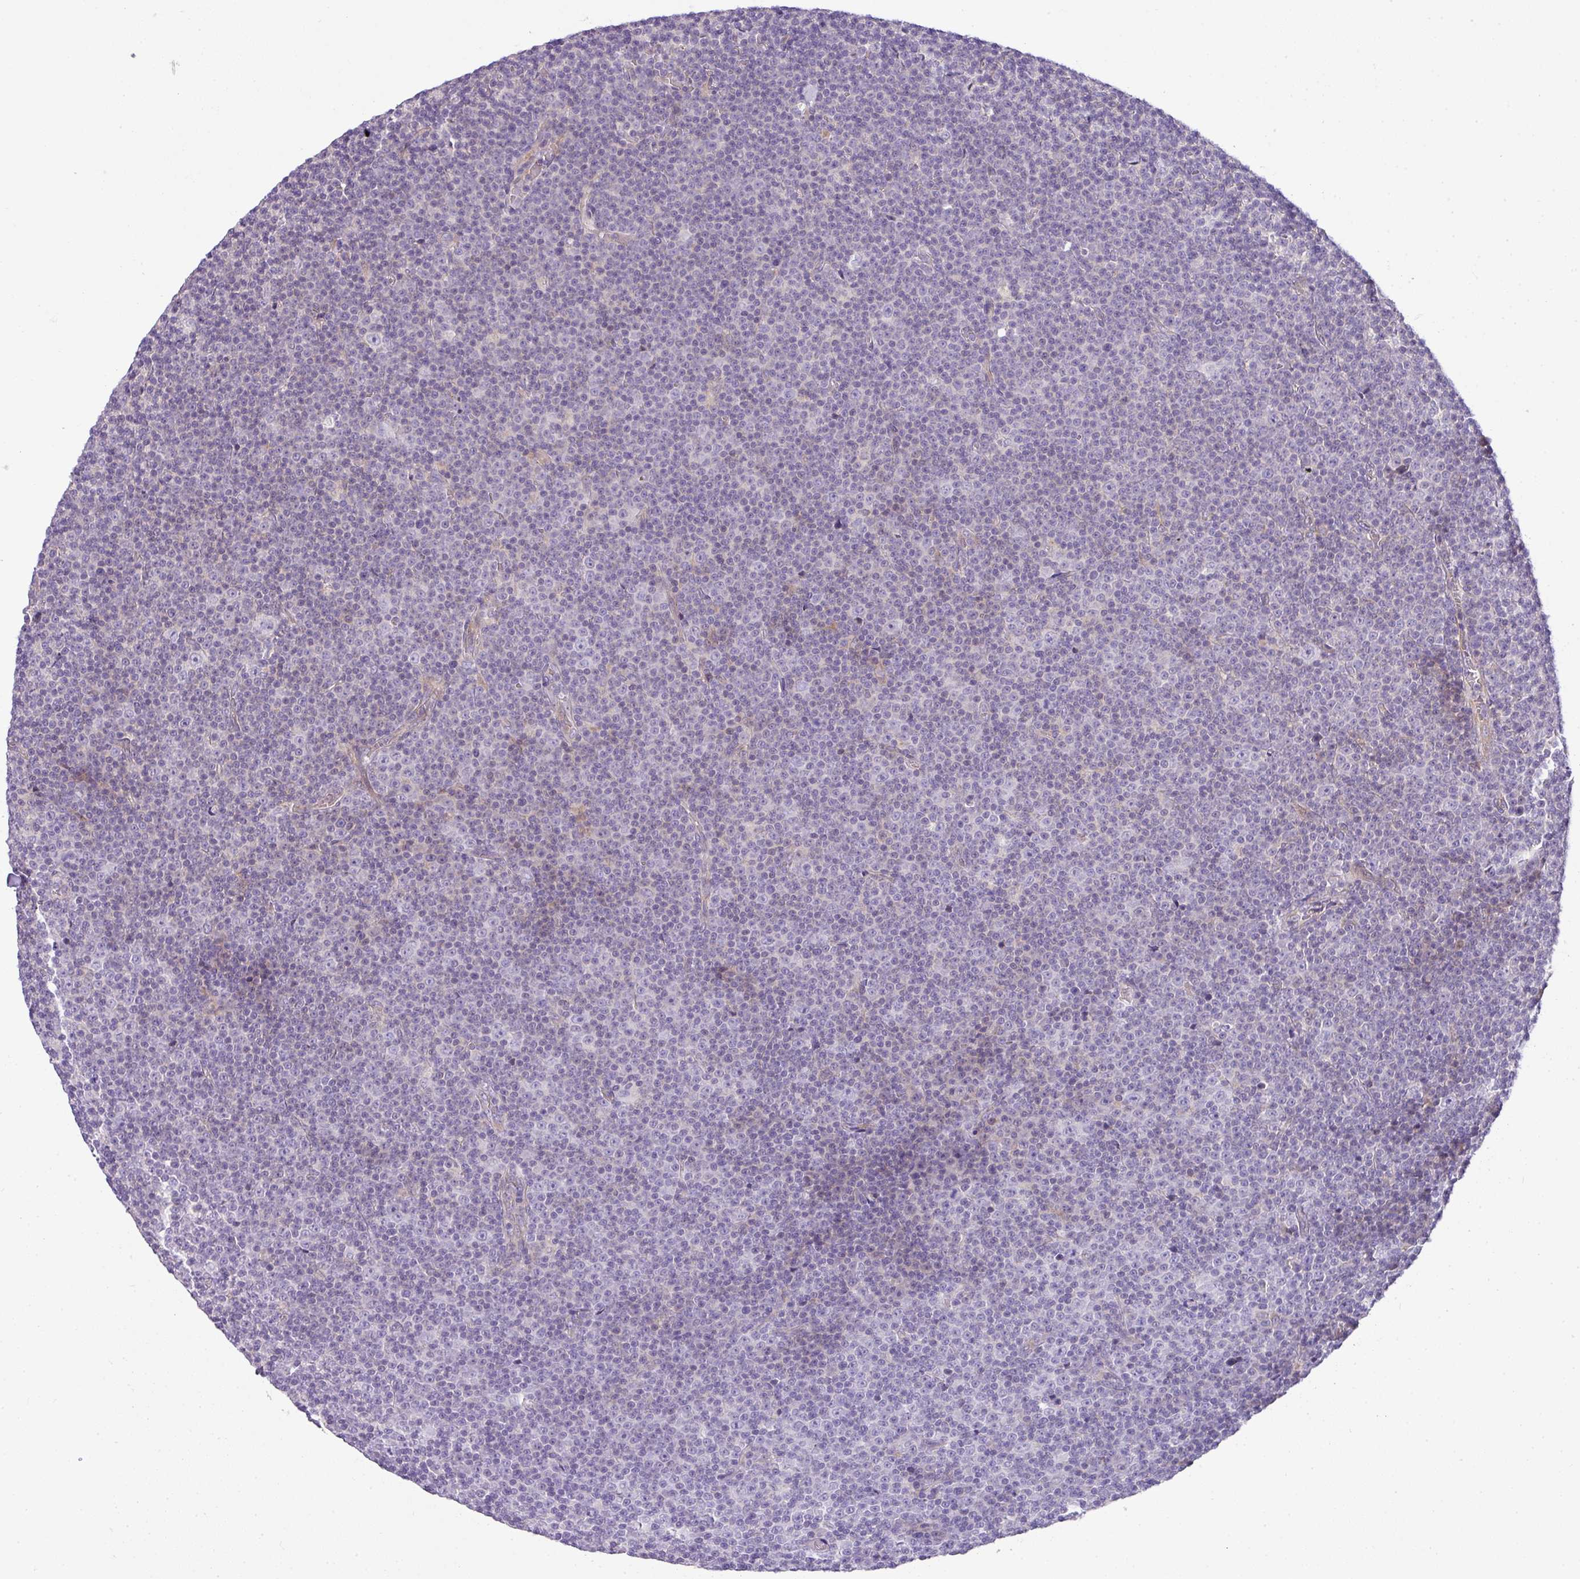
{"staining": {"intensity": "negative", "quantity": "none", "location": "none"}, "tissue": "lymphoma", "cell_type": "Tumor cells", "image_type": "cancer", "snomed": [{"axis": "morphology", "description": "Malignant lymphoma, non-Hodgkin's type, Low grade"}, {"axis": "topography", "description": "Lymph node"}], "caption": "A micrograph of human lymphoma is negative for staining in tumor cells.", "gene": "PIK3R5", "patient": {"sex": "female", "age": 67}}